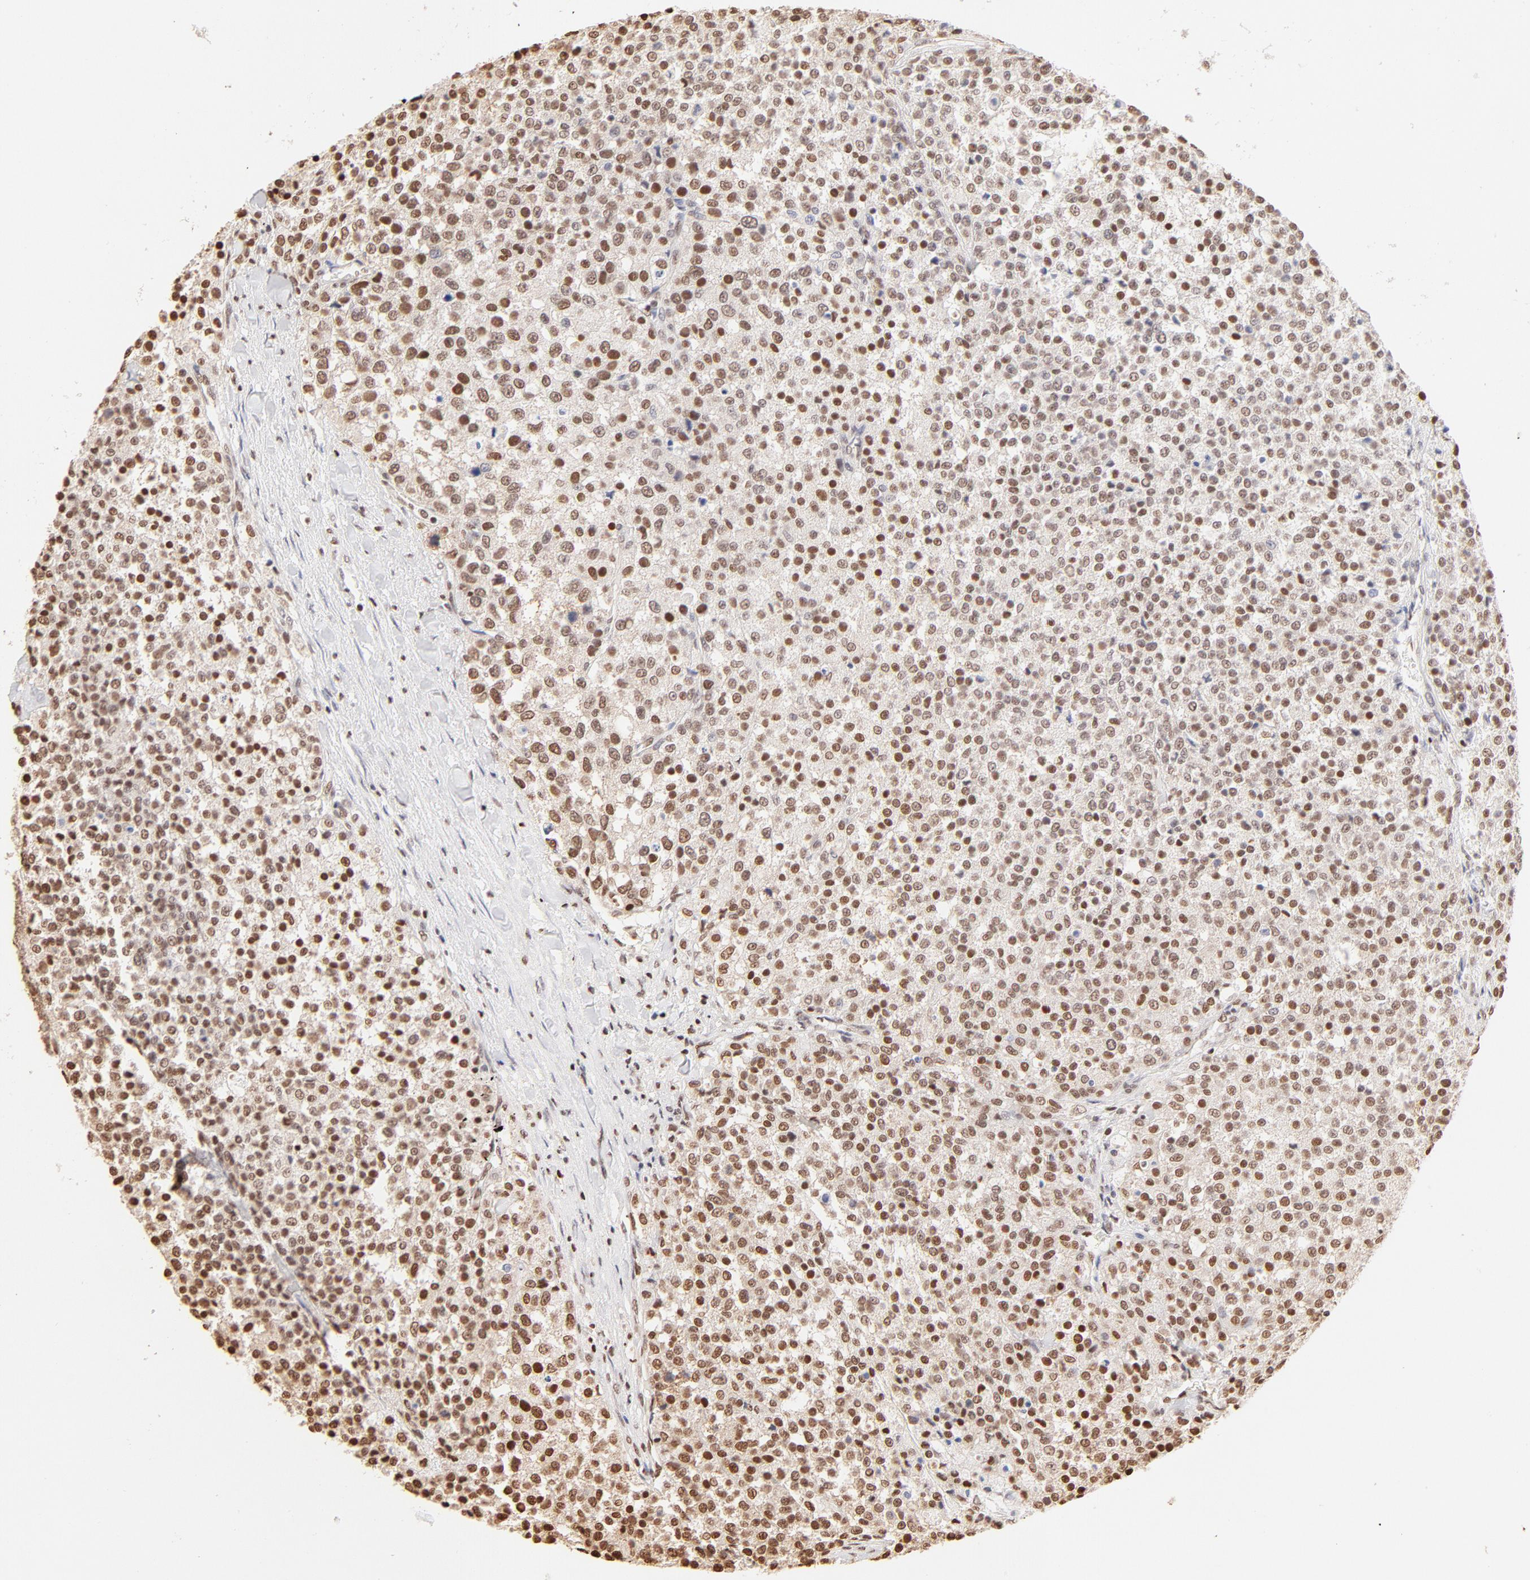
{"staining": {"intensity": "strong", "quantity": ">75%", "location": "nuclear"}, "tissue": "testis cancer", "cell_type": "Tumor cells", "image_type": "cancer", "snomed": [{"axis": "morphology", "description": "Seminoma, NOS"}, {"axis": "topography", "description": "Testis"}], "caption": "Testis seminoma tissue exhibits strong nuclear expression in about >75% of tumor cells, visualized by immunohistochemistry.", "gene": "ZNF540", "patient": {"sex": "male", "age": 59}}